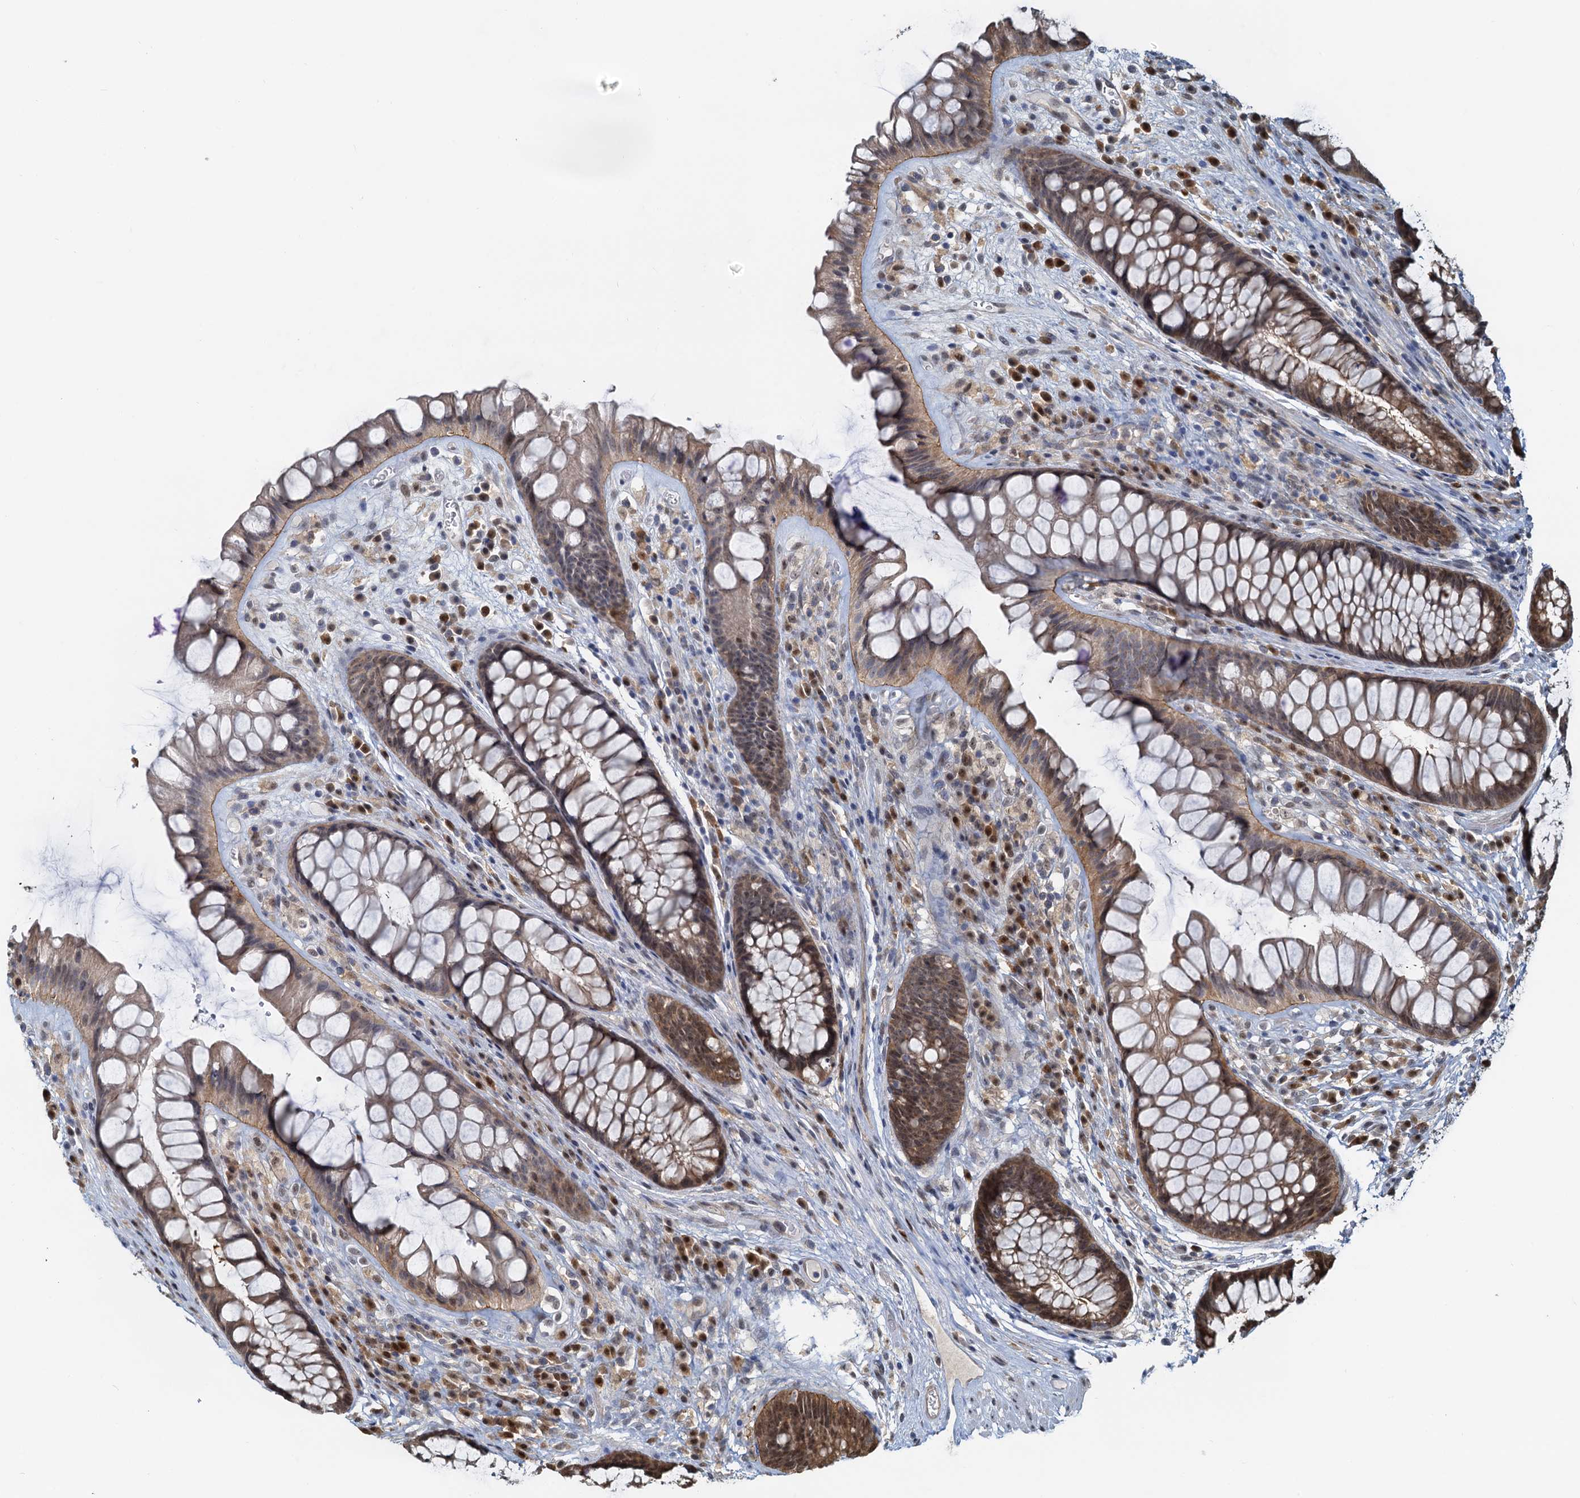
{"staining": {"intensity": "moderate", "quantity": ">75%", "location": "cytoplasmic/membranous,nuclear"}, "tissue": "rectum", "cell_type": "Glandular cells", "image_type": "normal", "snomed": [{"axis": "morphology", "description": "Normal tissue, NOS"}, {"axis": "topography", "description": "Rectum"}], "caption": "The immunohistochemical stain labels moderate cytoplasmic/membranous,nuclear positivity in glandular cells of normal rectum. Nuclei are stained in blue.", "gene": "SPINDOC", "patient": {"sex": "male", "age": 74}}